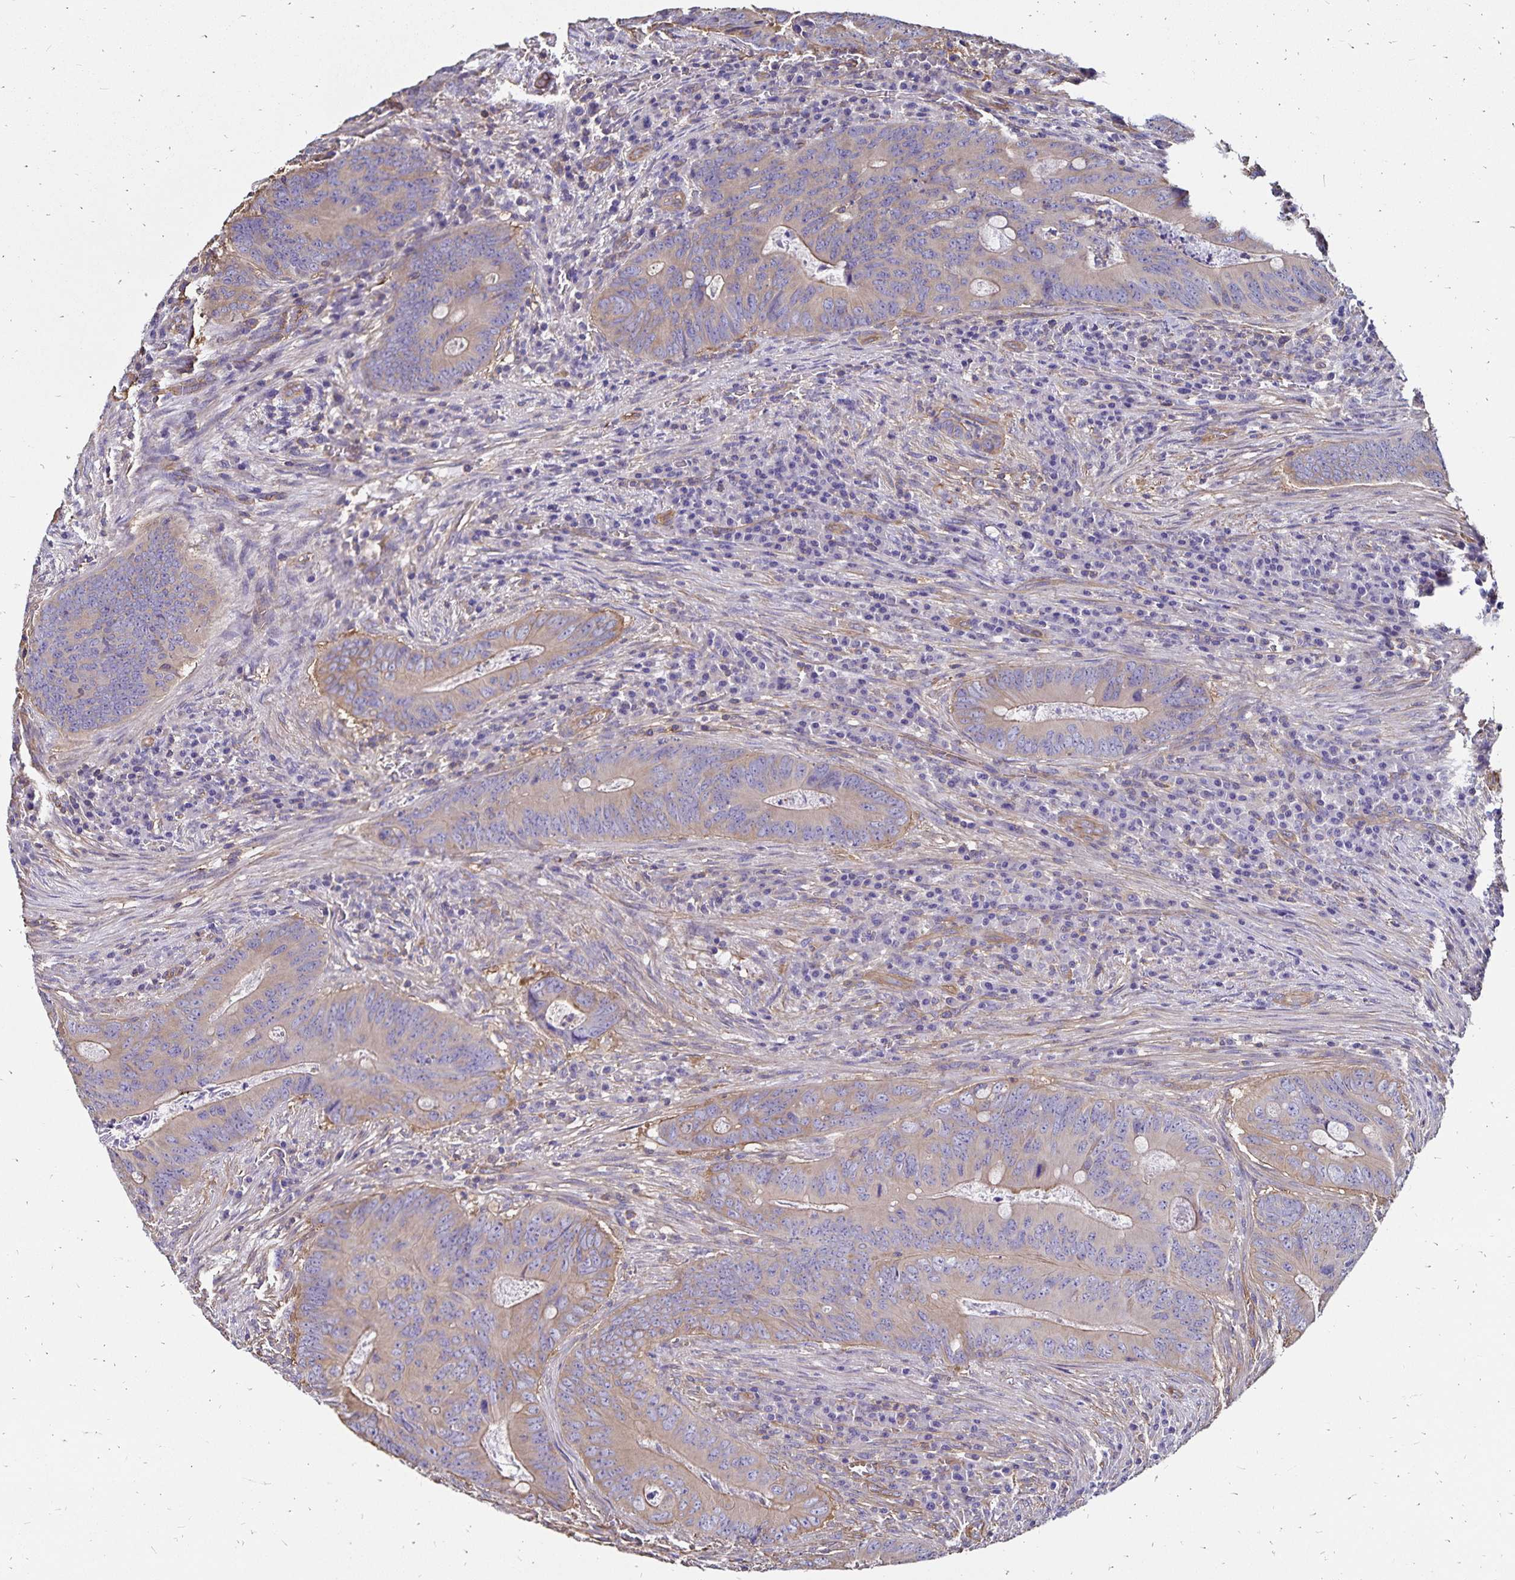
{"staining": {"intensity": "weak", "quantity": "<25%", "location": "cytoplasmic/membranous"}, "tissue": "colorectal cancer", "cell_type": "Tumor cells", "image_type": "cancer", "snomed": [{"axis": "morphology", "description": "Adenocarcinoma, NOS"}, {"axis": "topography", "description": "Colon"}], "caption": "High magnification brightfield microscopy of colorectal cancer (adenocarcinoma) stained with DAB (brown) and counterstained with hematoxylin (blue): tumor cells show no significant expression.", "gene": "RPRML", "patient": {"sex": "female", "age": 74}}